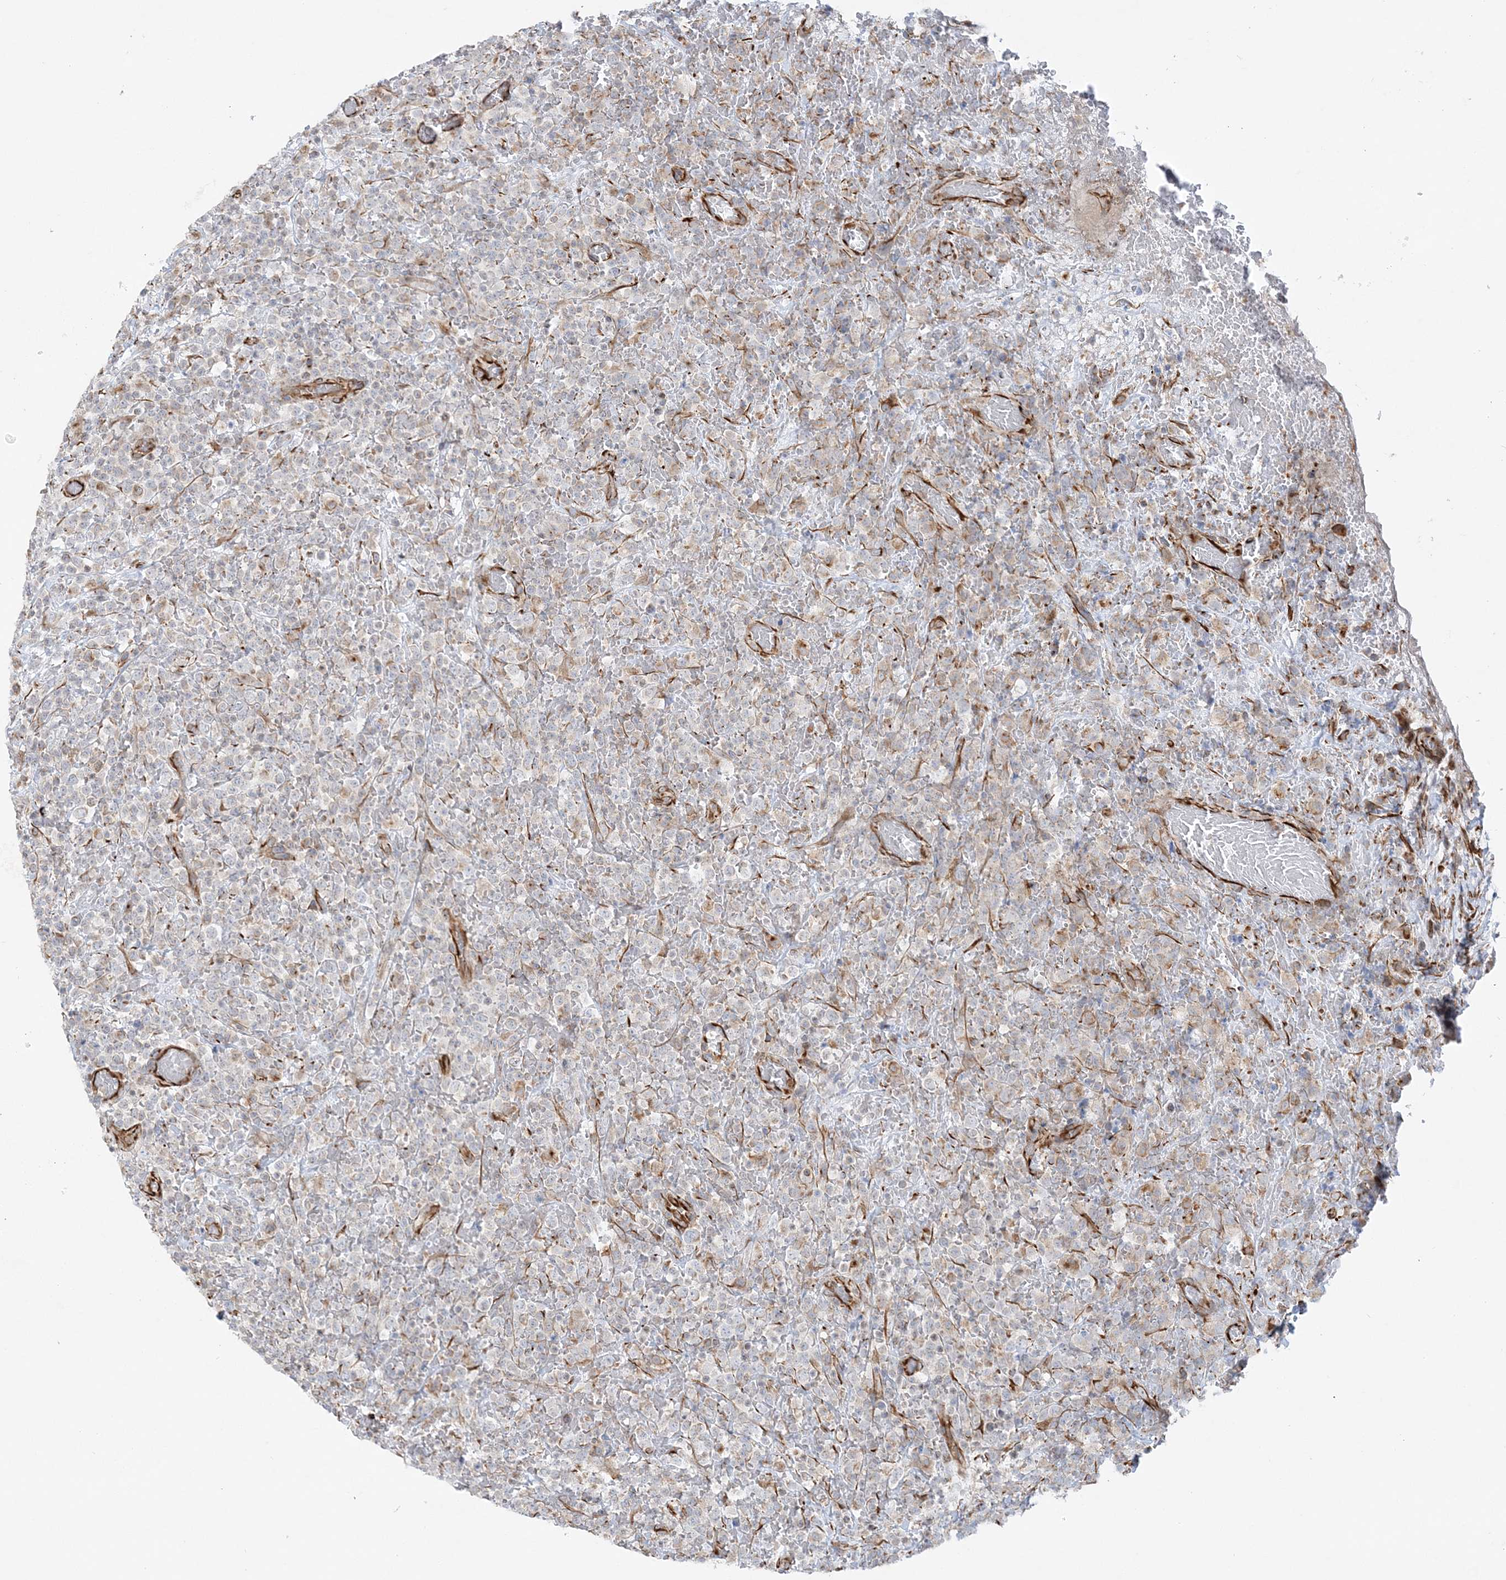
{"staining": {"intensity": "weak", "quantity": "<25%", "location": "cytoplasmic/membranous"}, "tissue": "lymphoma", "cell_type": "Tumor cells", "image_type": "cancer", "snomed": [{"axis": "morphology", "description": "Malignant lymphoma, non-Hodgkin's type, High grade"}, {"axis": "topography", "description": "Colon"}], "caption": "DAB immunohistochemical staining of human malignant lymphoma, non-Hodgkin's type (high-grade) displays no significant staining in tumor cells.", "gene": "SCLT1", "patient": {"sex": "female", "age": 53}}